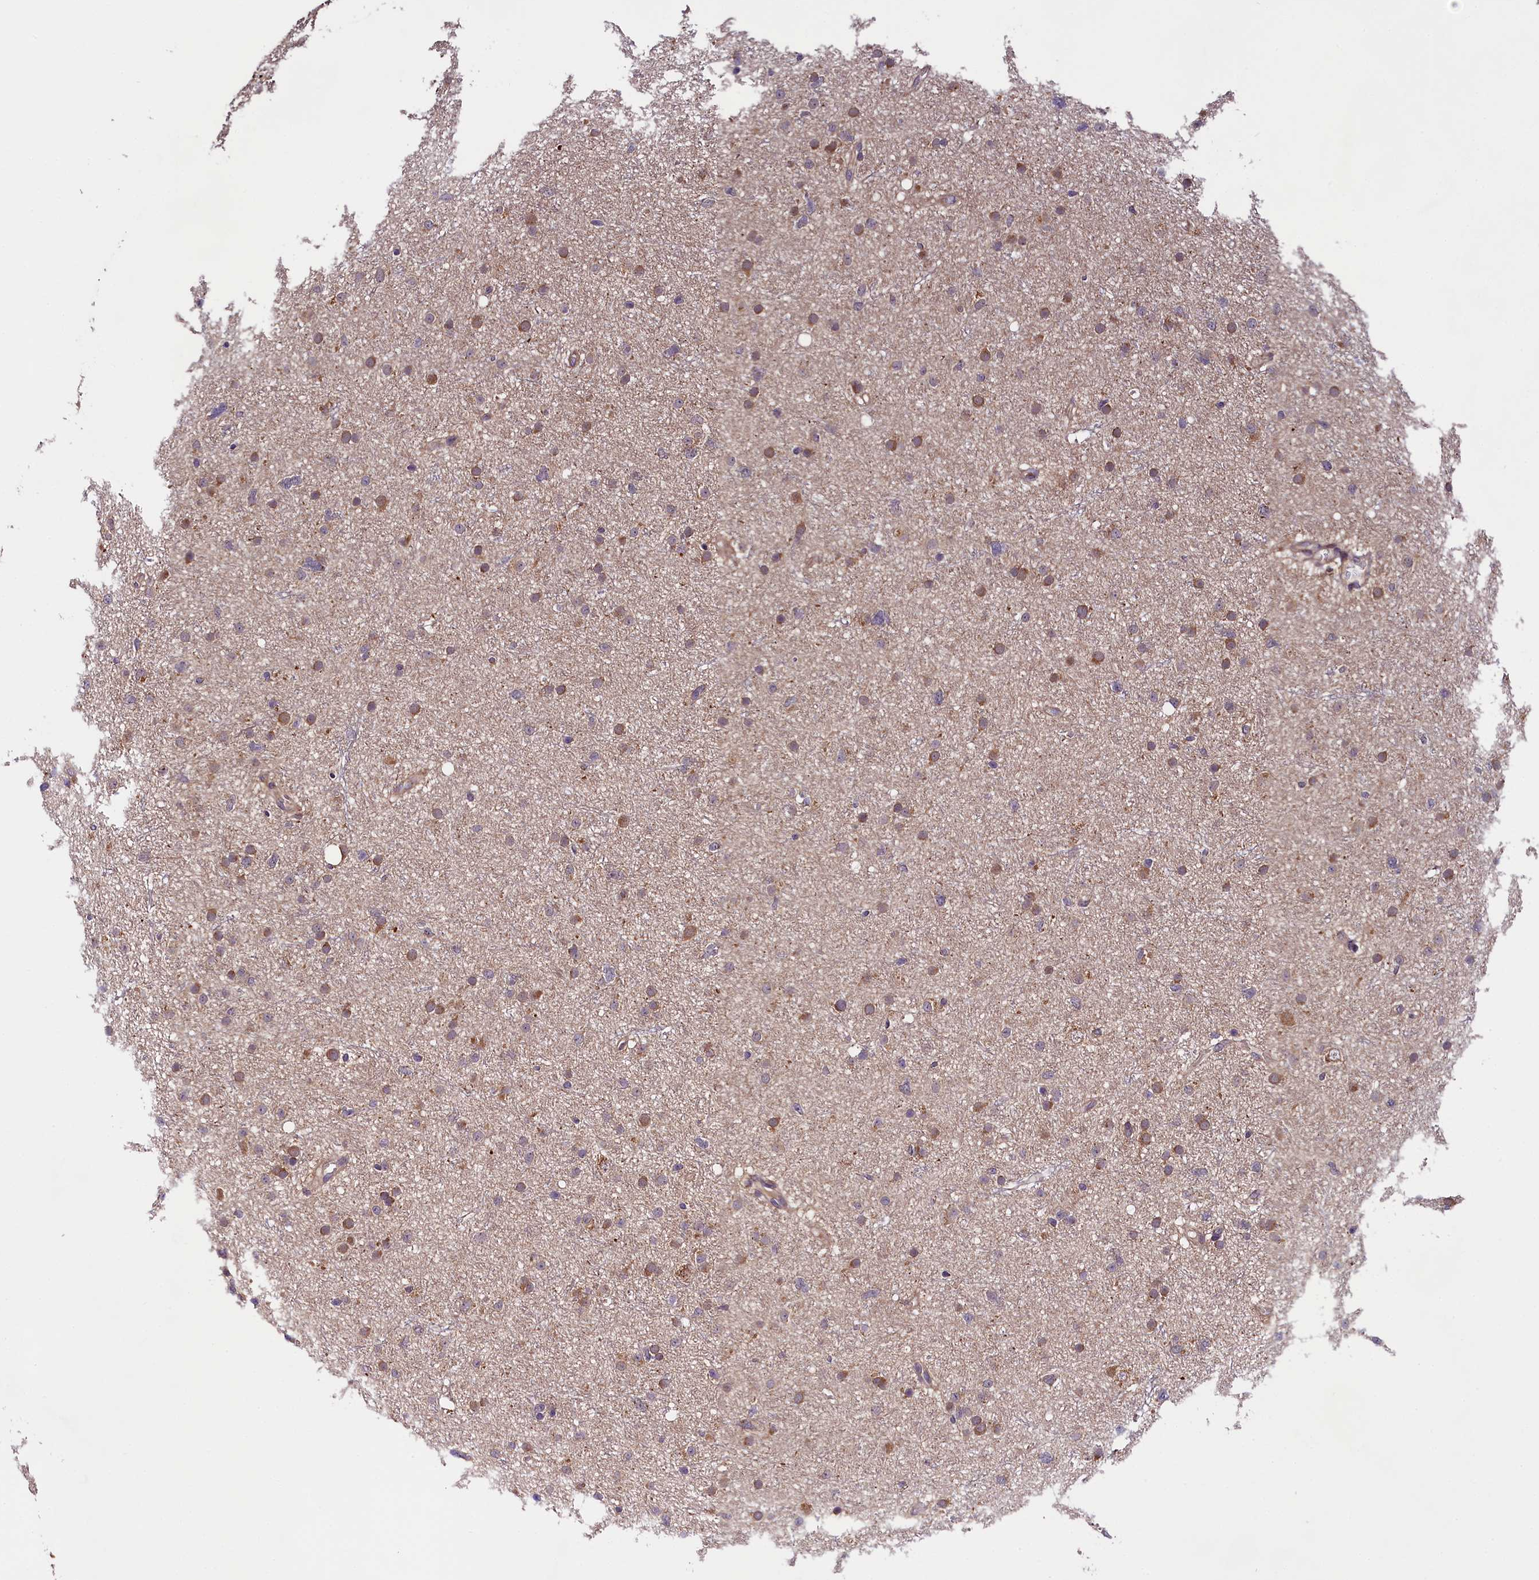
{"staining": {"intensity": "moderate", "quantity": "<25%", "location": "cytoplasmic/membranous"}, "tissue": "glioma", "cell_type": "Tumor cells", "image_type": "cancer", "snomed": [{"axis": "morphology", "description": "Glioma, malignant, Low grade"}, {"axis": "topography", "description": "Cerebral cortex"}], "caption": "This photomicrograph exhibits immunohistochemistry staining of glioma, with low moderate cytoplasmic/membranous positivity in approximately <25% of tumor cells.", "gene": "DOHH", "patient": {"sex": "female", "age": 39}}